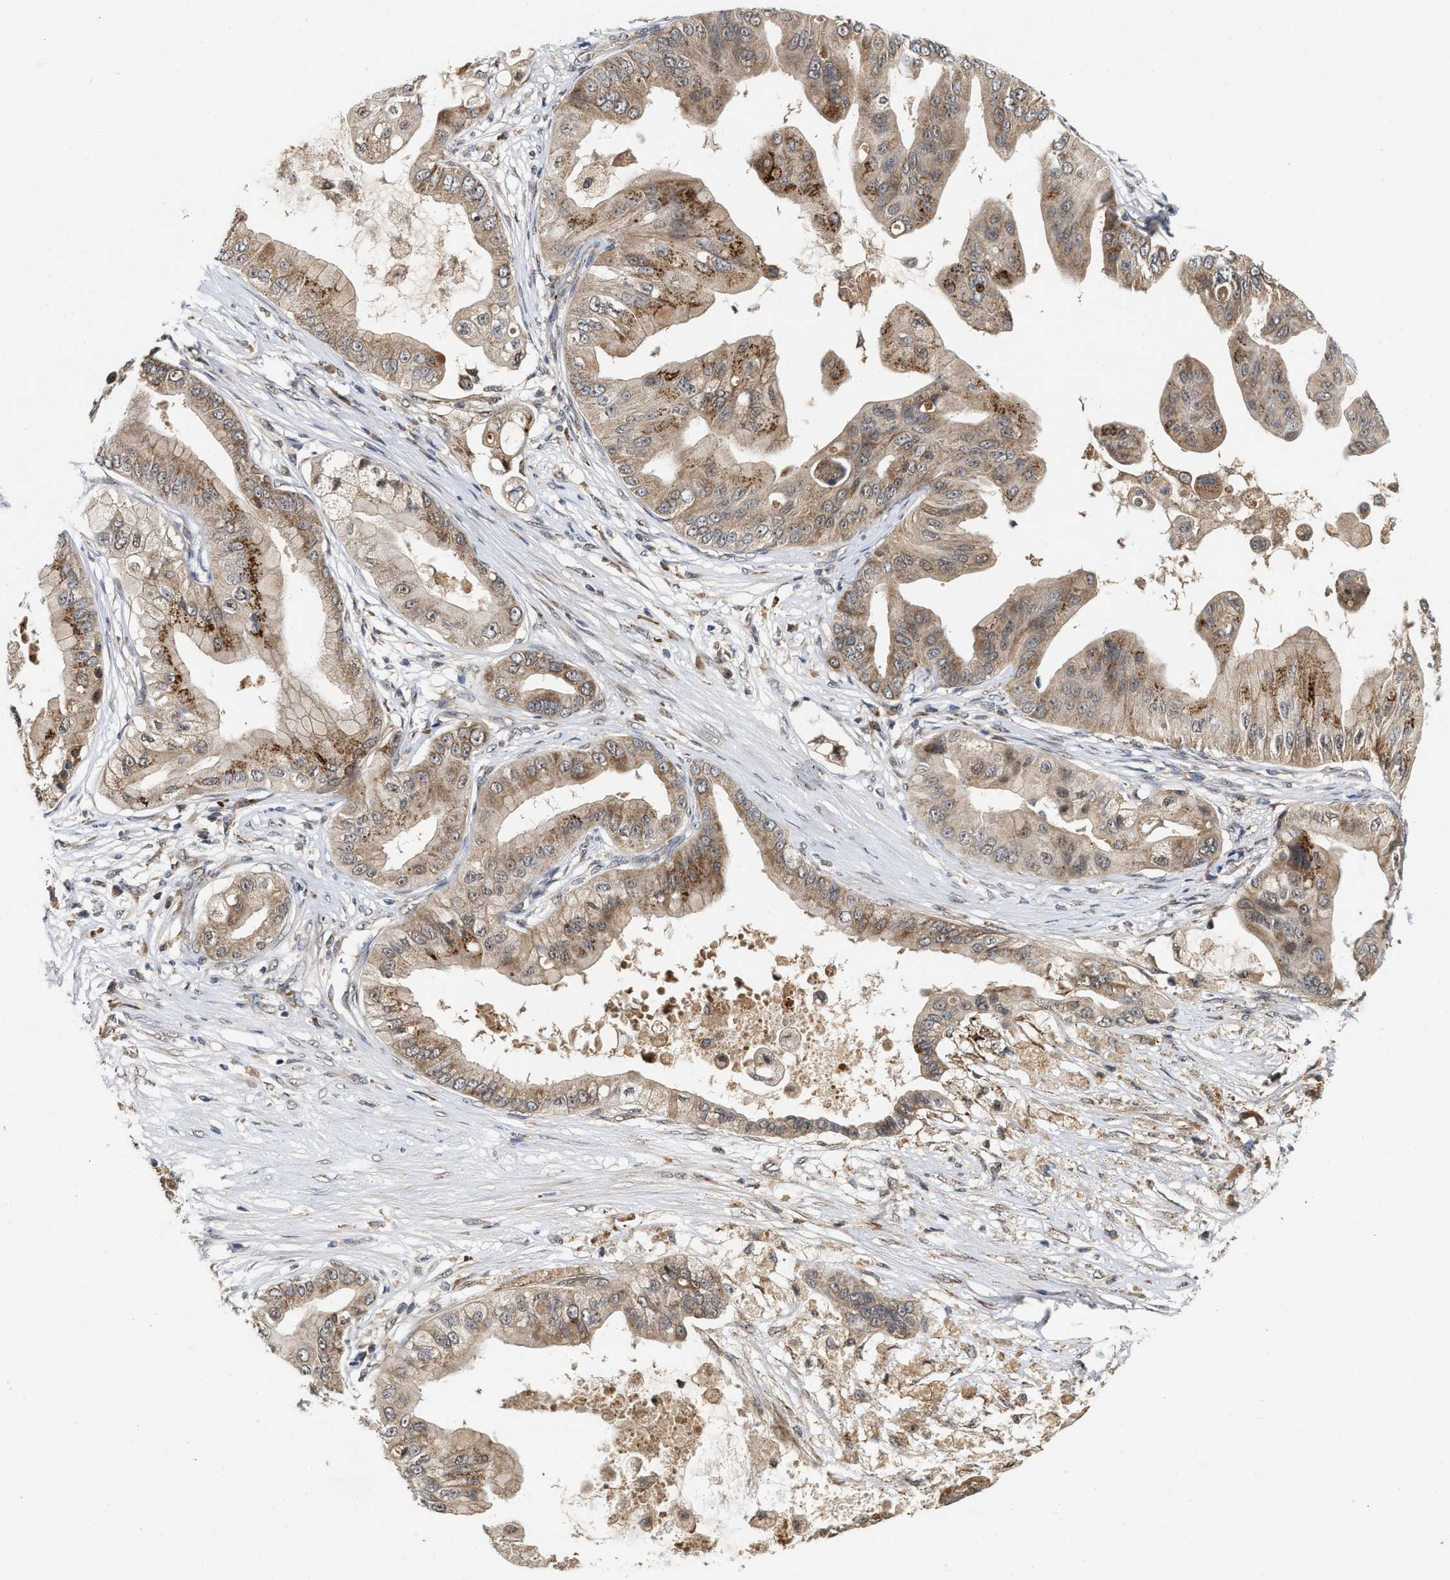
{"staining": {"intensity": "moderate", "quantity": ">75%", "location": "cytoplasmic/membranous"}, "tissue": "pancreatic cancer", "cell_type": "Tumor cells", "image_type": "cancer", "snomed": [{"axis": "morphology", "description": "Adenocarcinoma, NOS"}, {"axis": "topography", "description": "Pancreas"}], "caption": "Pancreatic cancer stained with a brown dye demonstrates moderate cytoplasmic/membranous positive staining in approximately >75% of tumor cells.", "gene": "CFLAR", "patient": {"sex": "female", "age": 75}}